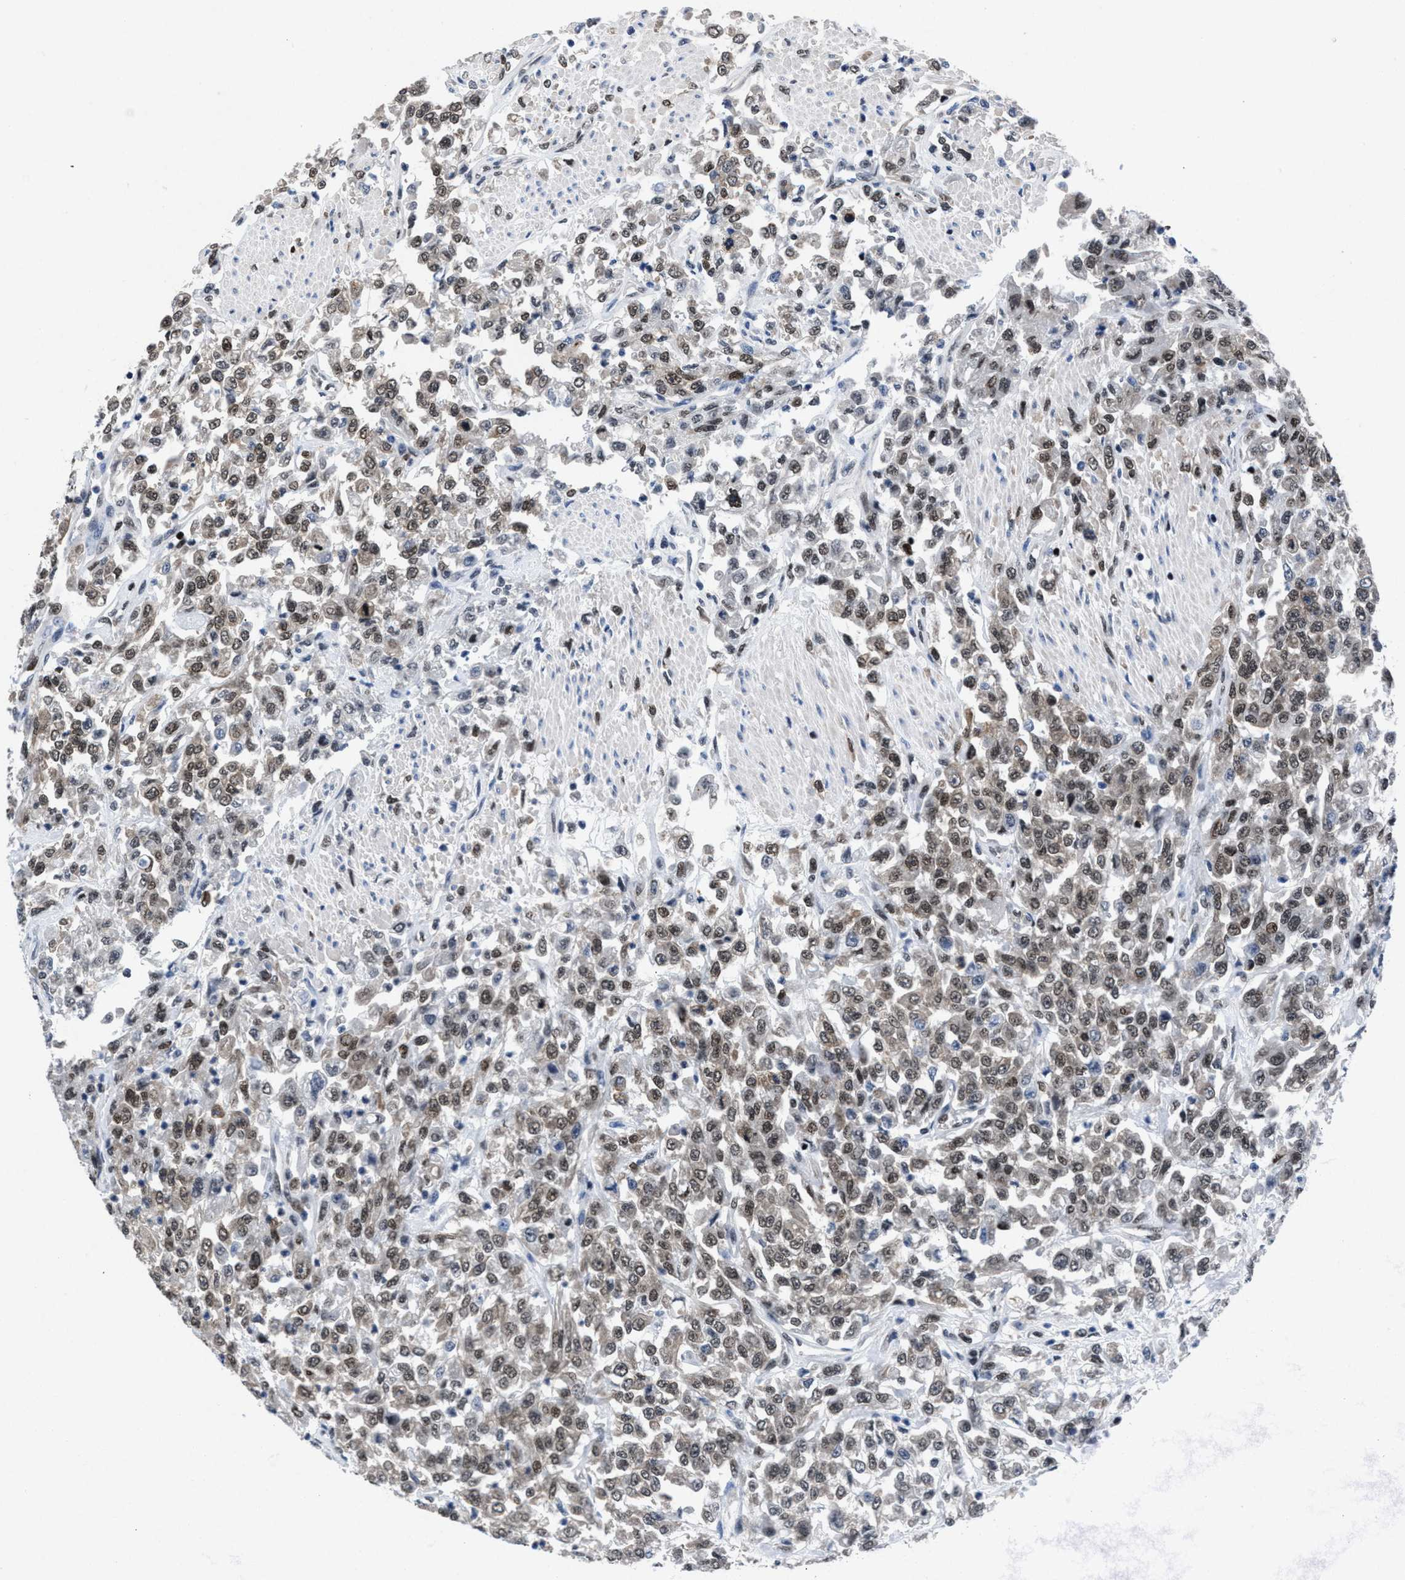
{"staining": {"intensity": "weak", "quantity": ">75%", "location": "nuclear"}, "tissue": "urothelial cancer", "cell_type": "Tumor cells", "image_type": "cancer", "snomed": [{"axis": "morphology", "description": "Urothelial carcinoma, High grade"}, {"axis": "topography", "description": "Urinary bladder"}], "caption": "A micrograph of urothelial cancer stained for a protein reveals weak nuclear brown staining in tumor cells.", "gene": "WDR81", "patient": {"sex": "male", "age": 46}}